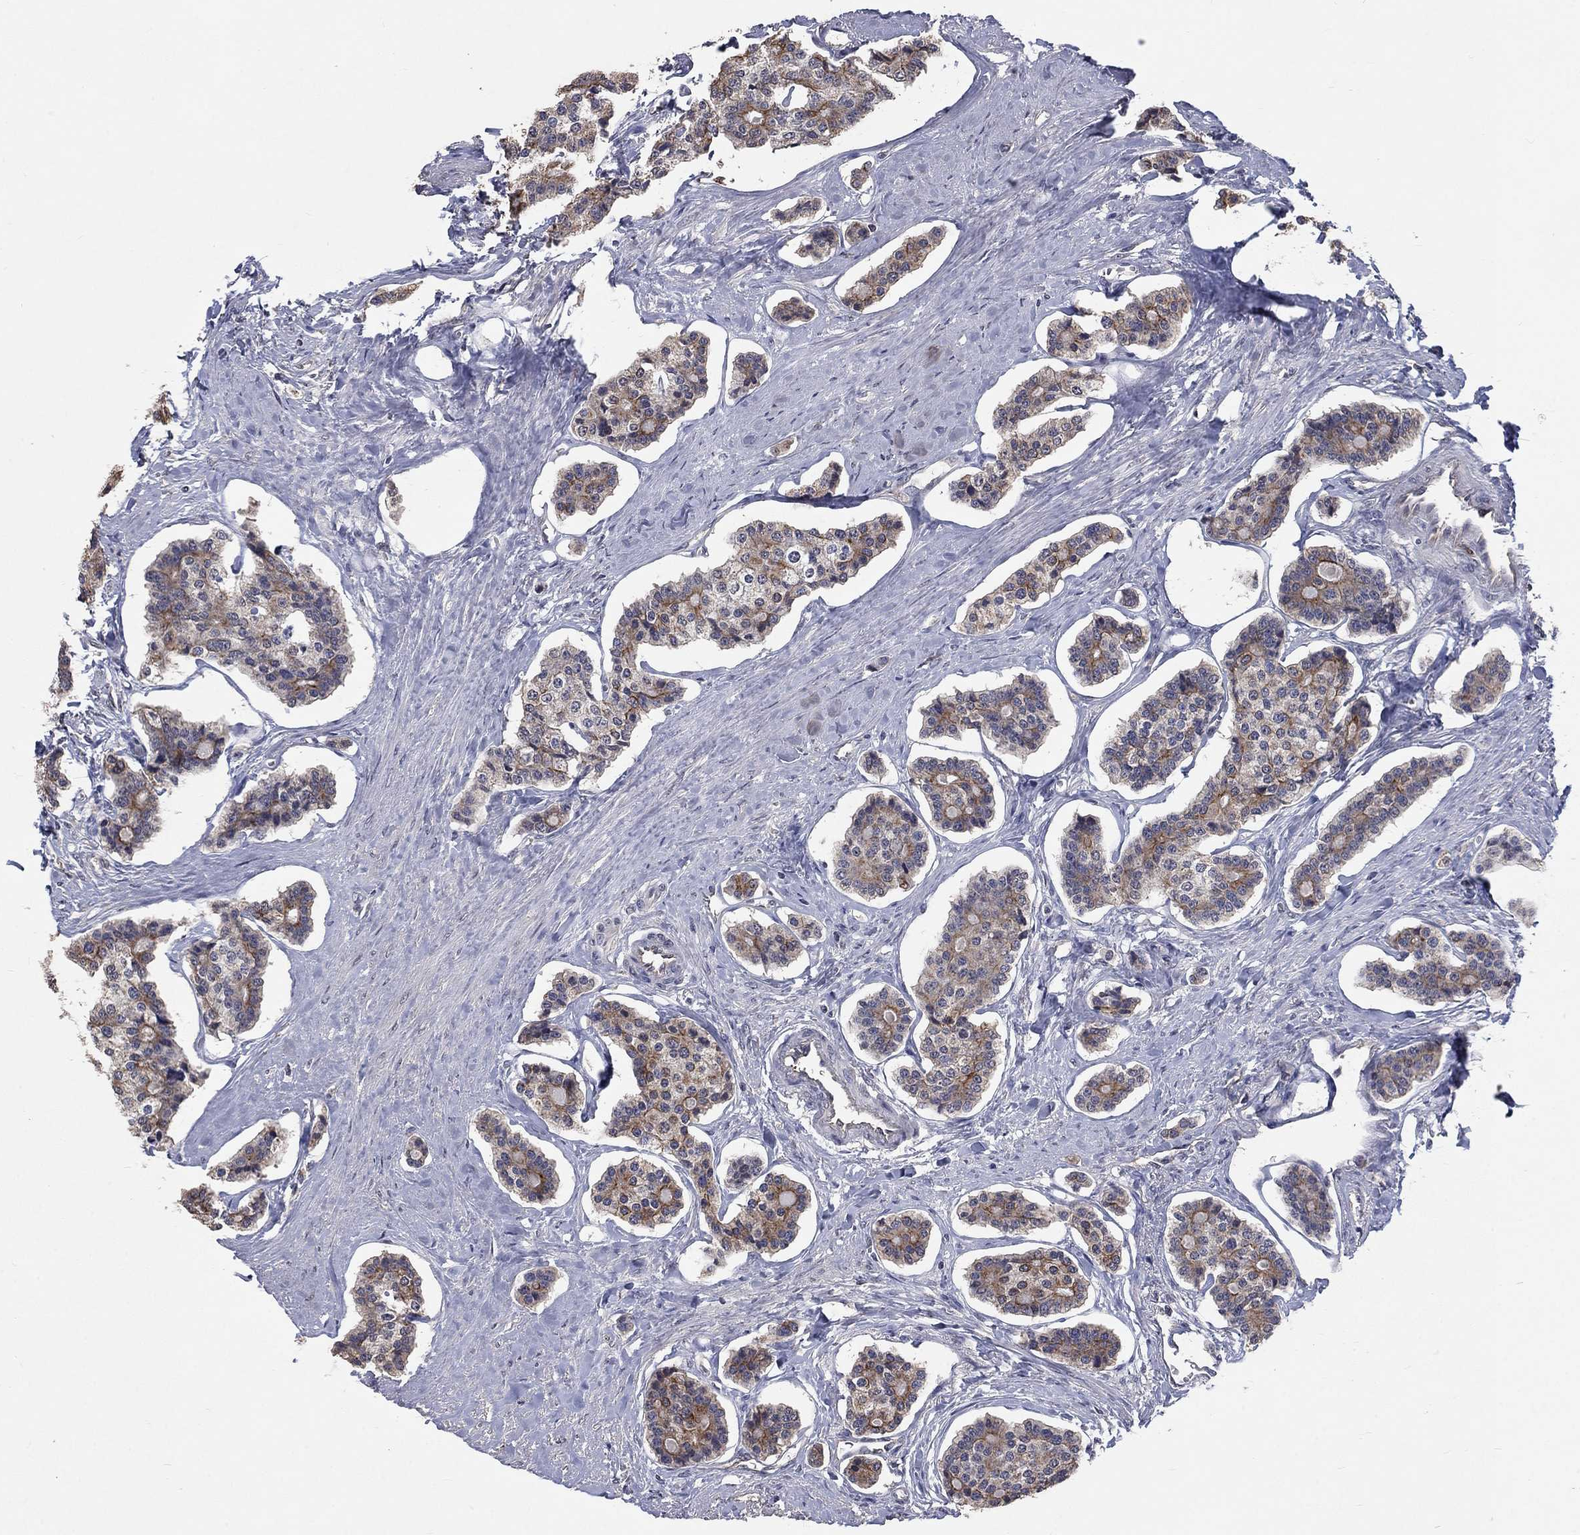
{"staining": {"intensity": "moderate", "quantity": "25%-75%", "location": "cytoplasmic/membranous"}, "tissue": "carcinoid", "cell_type": "Tumor cells", "image_type": "cancer", "snomed": [{"axis": "morphology", "description": "Carcinoid, malignant, NOS"}, {"axis": "topography", "description": "Small intestine"}], "caption": "Protein staining by IHC shows moderate cytoplasmic/membranous positivity in approximately 25%-75% of tumor cells in carcinoid.", "gene": "CHST5", "patient": {"sex": "female", "age": 65}}